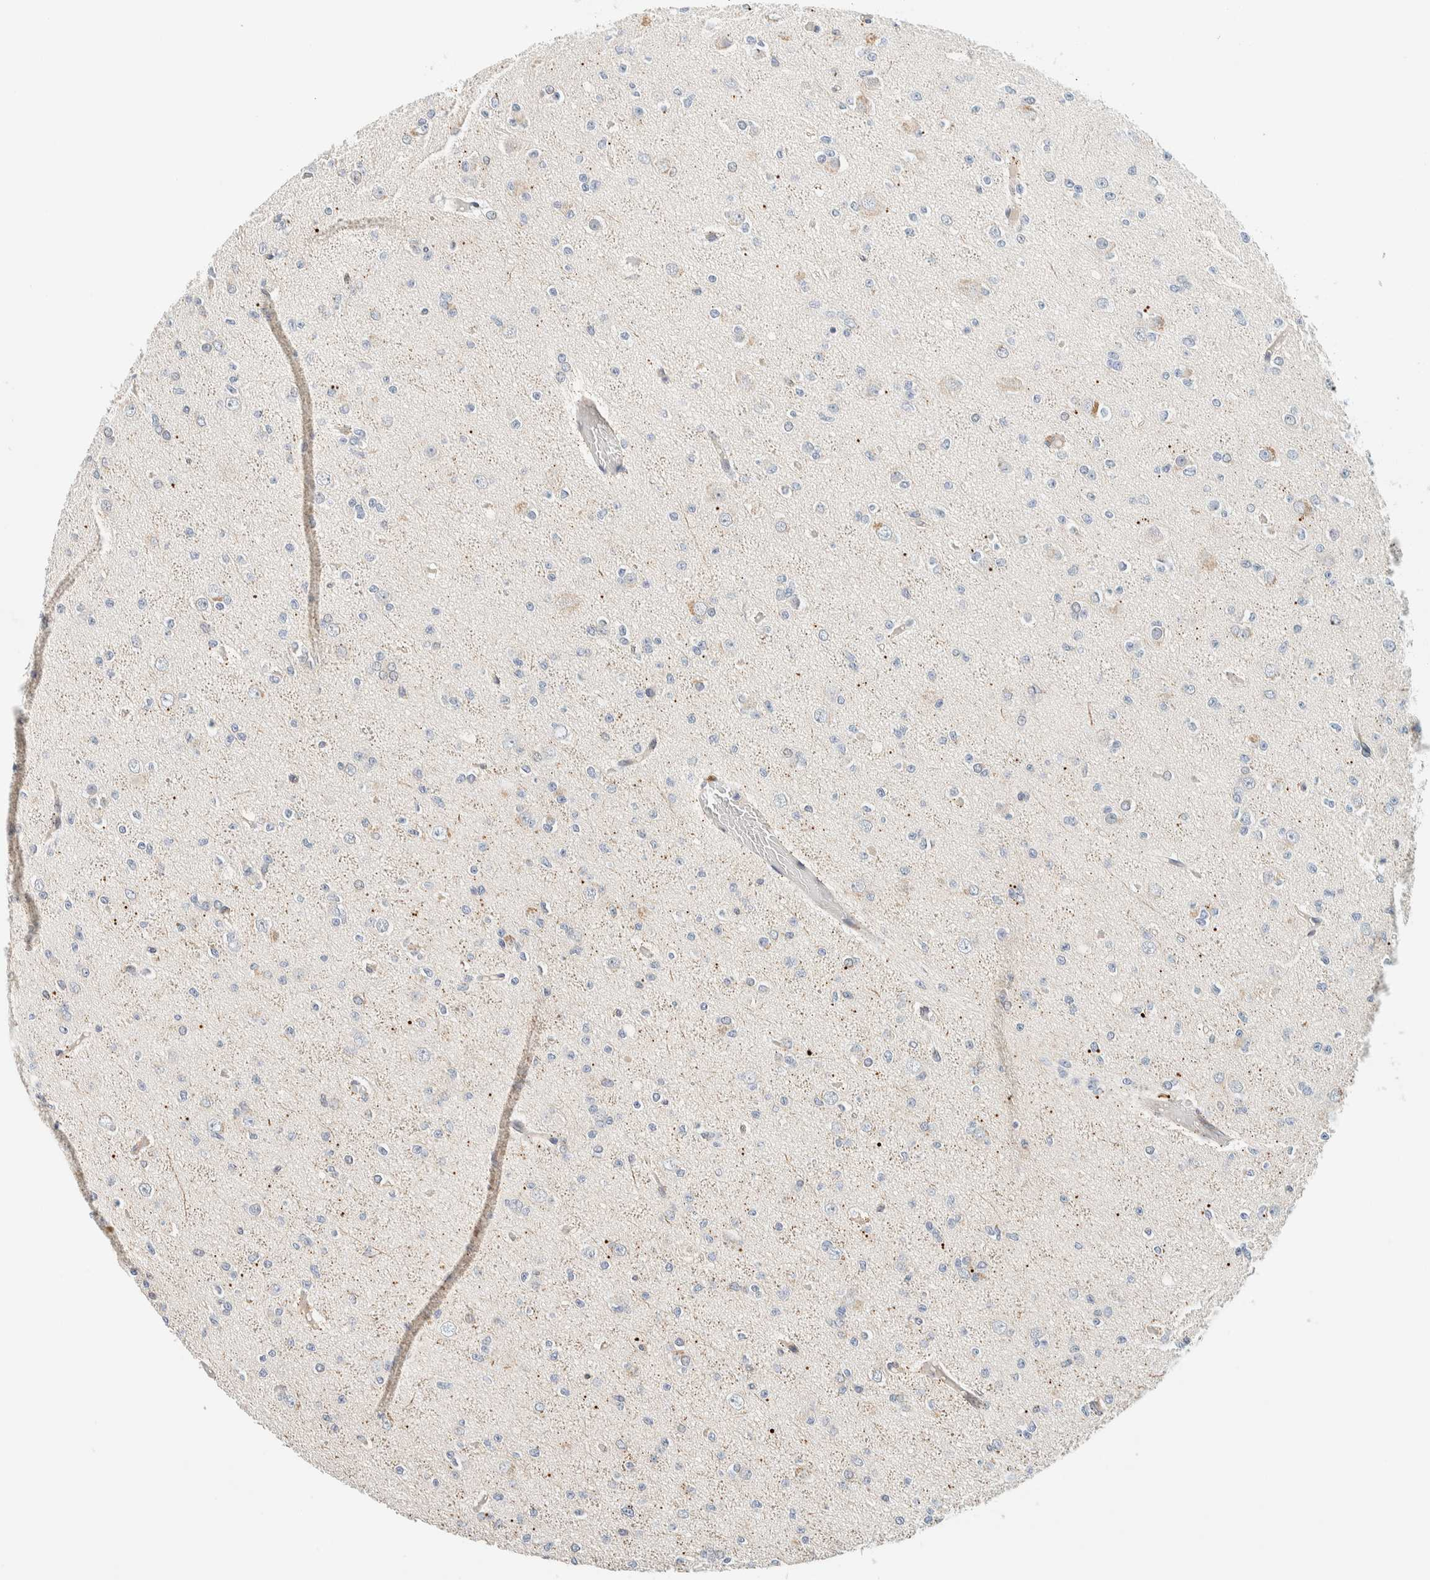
{"staining": {"intensity": "negative", "quantity": "none", "location": "none"}, "tissue": "glioma", "cell_type": "Tumor cells", "image_type": "cancer", "snomed": [{"axis": "morphology", "description": "Glioma, malignant, Low grade"}, {"axis": "topography", "description": "Brain"}], "caption": "This is an immunohistochemistry (IHC) image of human glioma. There is no positivity in tumor cells.", "gene": "SUMF2", "patient": {"sex": "female", "age": 22}}